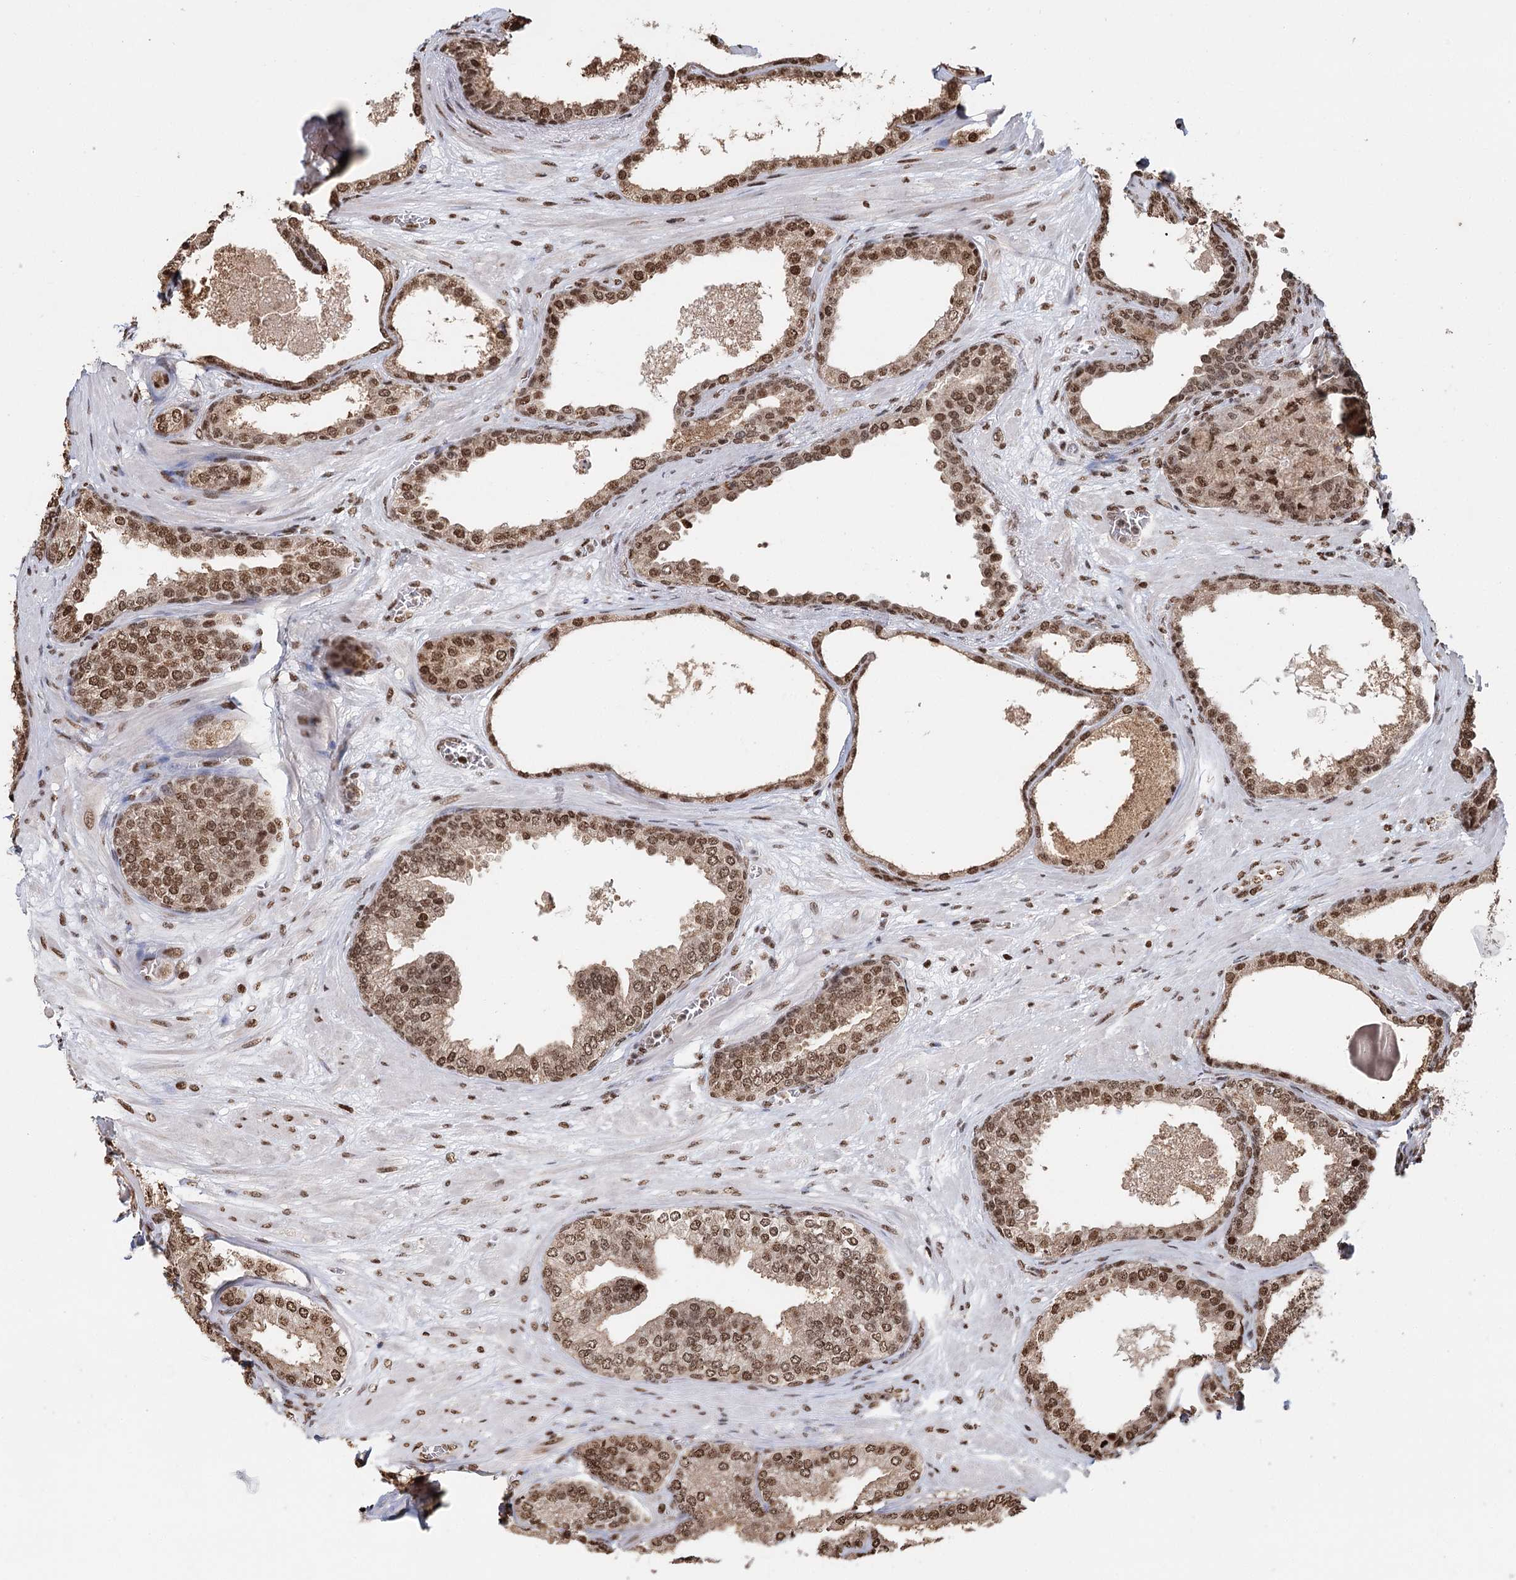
{"staining": {"intensity": "moderate", "quantity": ">75%", "location": "nuclear"}, "tissue": "prostate cancer", "cell_type": "Tumor cells", "image_type": "cancer", "snomed": [{"axis": "morphology", "description": "Adenocarcinoma, High grade"}, {"axis": "topography", "description": "Prostate"}], "caption": "Immunohistochemistry of human prostate cancer exhibits medium levels of moderate nuclear expression in about >75% of tumor cells.", "gene": "RPS27A", "patient": {"sex": "male", "age": 59}}